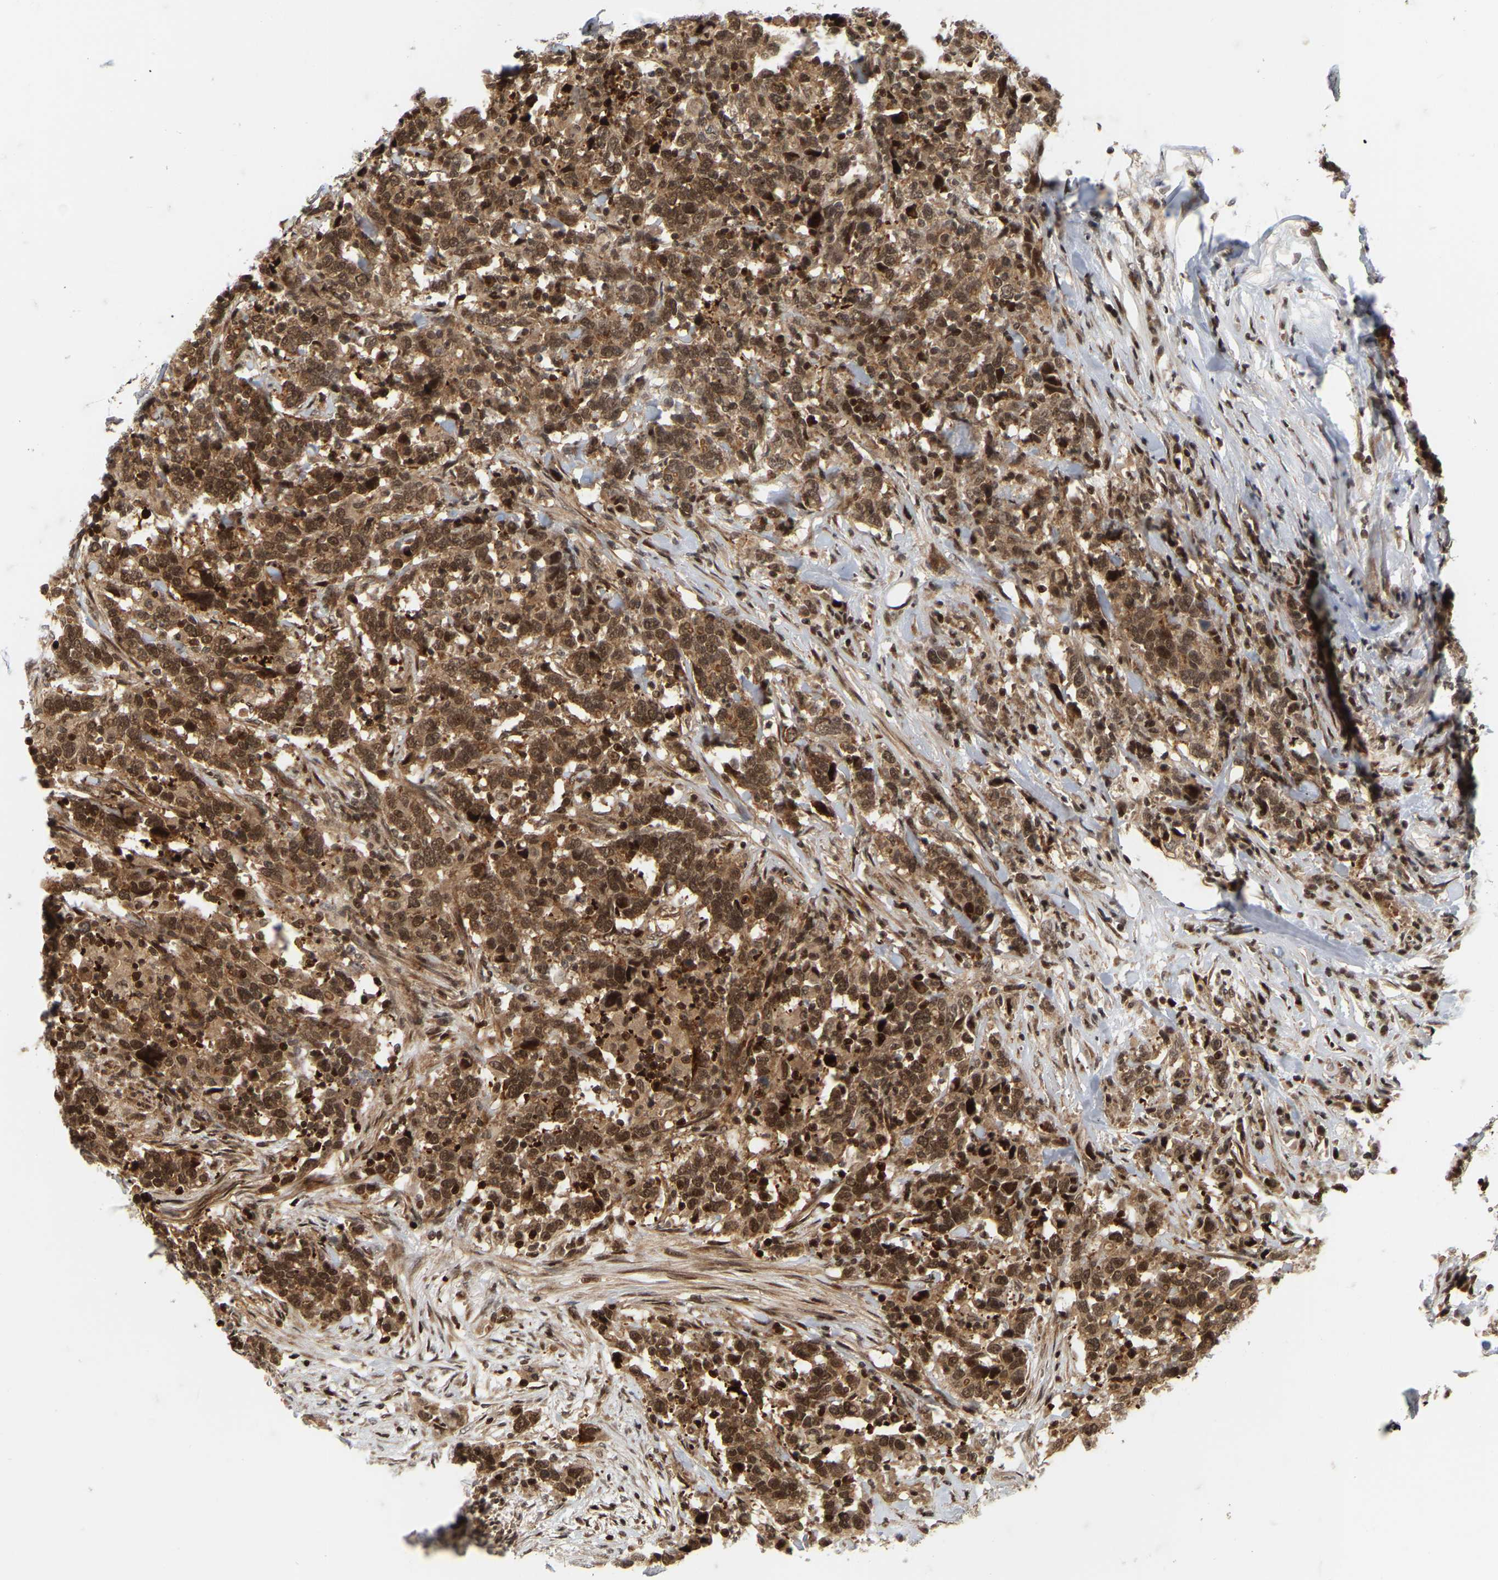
{"staining": {"intensity": "moderate", "quantity": ">75%", "location": "cytoplasmic/membranous,nuclear"}, "tissue": "urothelial cancer", "cell_type": "Tumor cells", "image_type": "cancer", "snomed": [{"axis": "morphology", "description": "Urothelial carcinoma, High grade"}, {"axis": "topography", "description": "Urinary bladder"}], "caption": "IHC micrograph of high-grade urothelial carcinoma stained for a protein (brown), which reveals medium levels of moderate cytoplasmic/membranous and nuclear expression in about >75% of tumor cells.", "gene": "NFE2L2", "patient": {"sex": "male", "age": 61}}